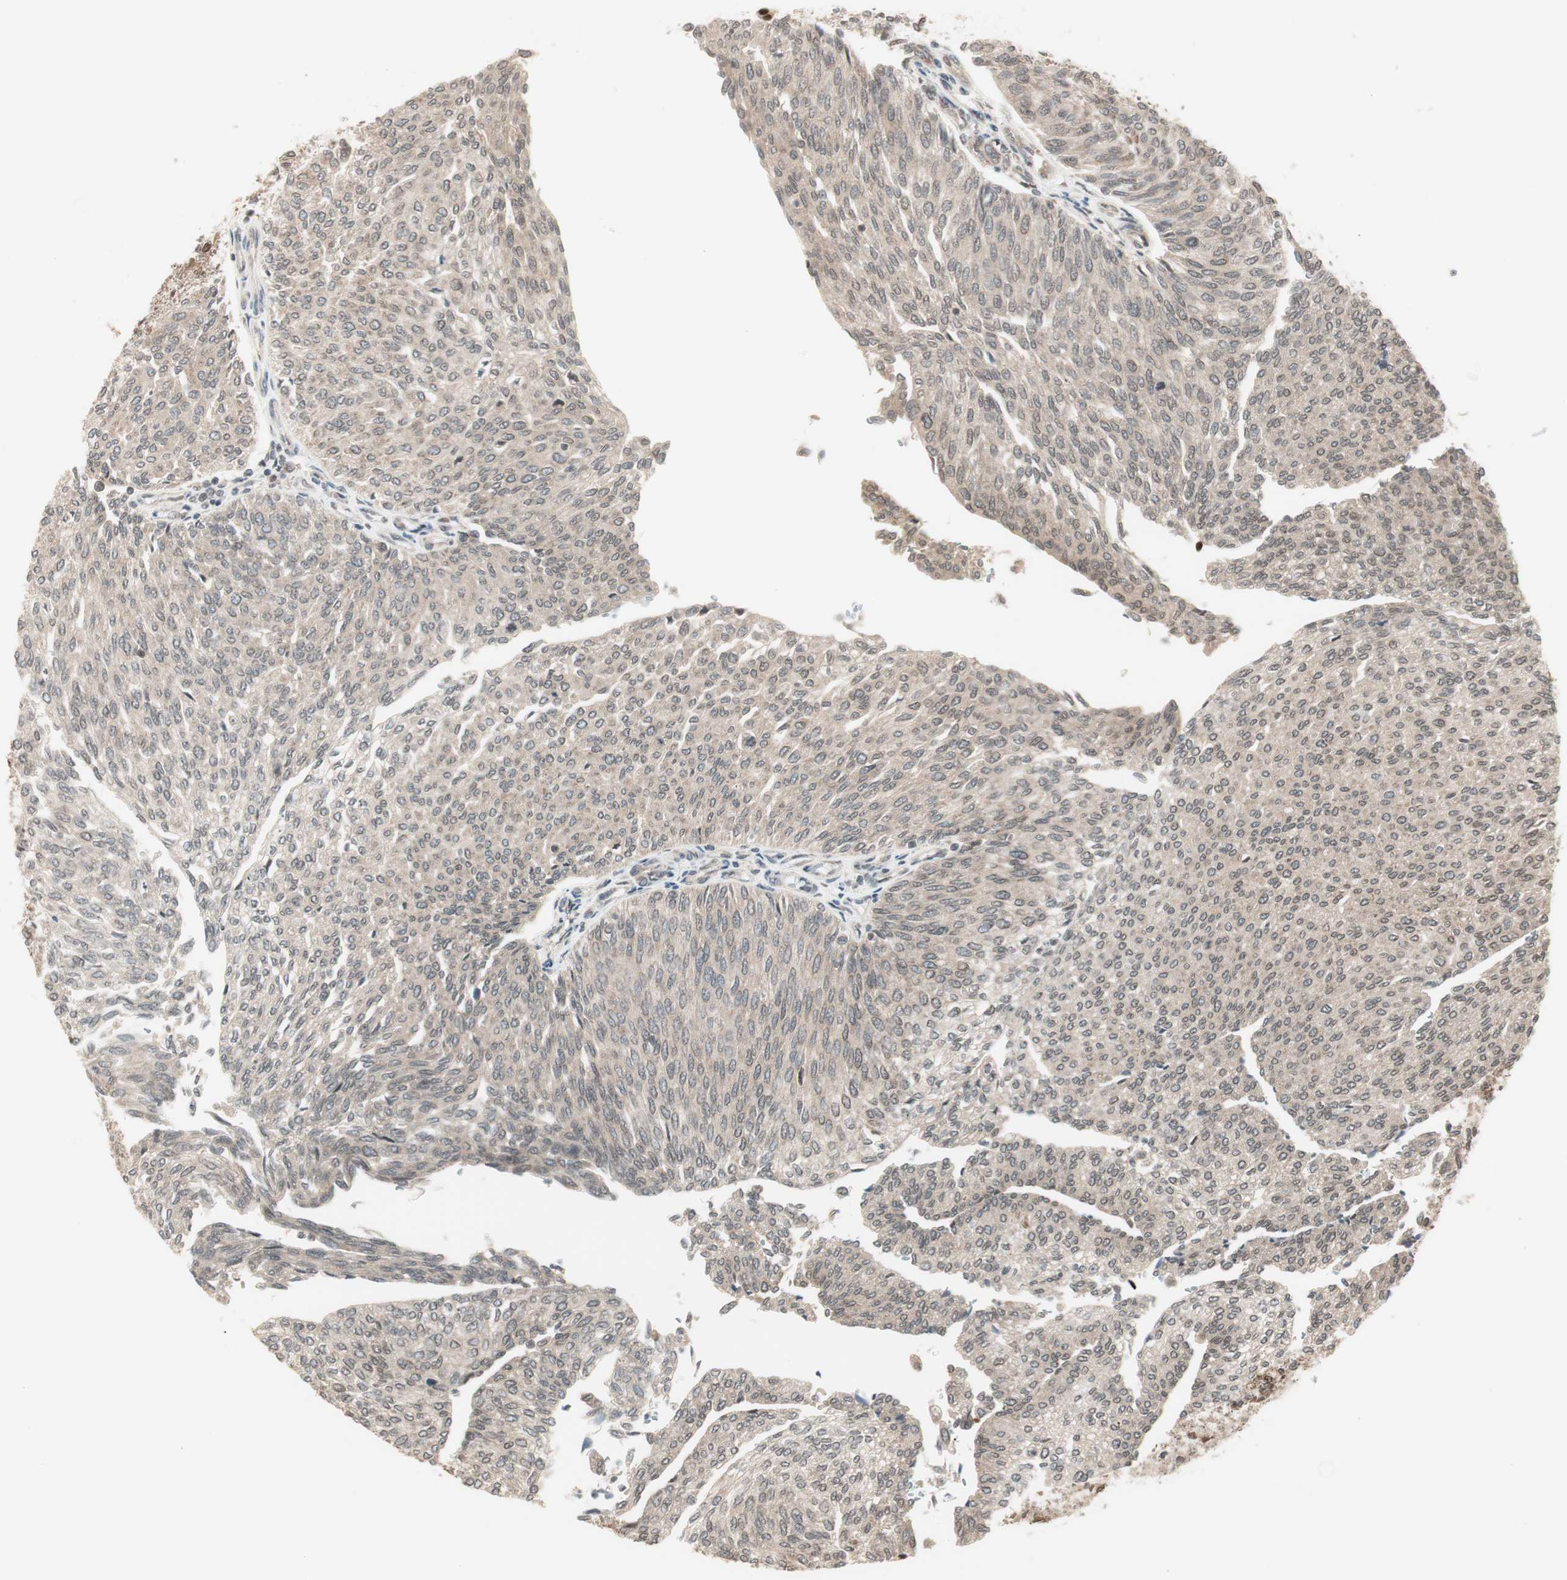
{"staining": {"intensity": "weak", "quantity": "25%-75%", "location": "cytoplasmic/membranous,nuclear"}, "tissue": "urothelial cancer", "cell_type": "Tumor cells", "image_type": "cancer", "snomed": [{"axis": "morphology", "description": "Urothelial carcinoma, Low grade"}, {"axis": "topography", "description": "Urinary bladder"}], "caption": "Tumor cells exhibit weak cytoplasmic/membranous and nuclear expression in approximately 25%-75% of cells in urothelial cancer.", "gene": "UBE2I", "patient": {"sex": "female", "age": 79}}